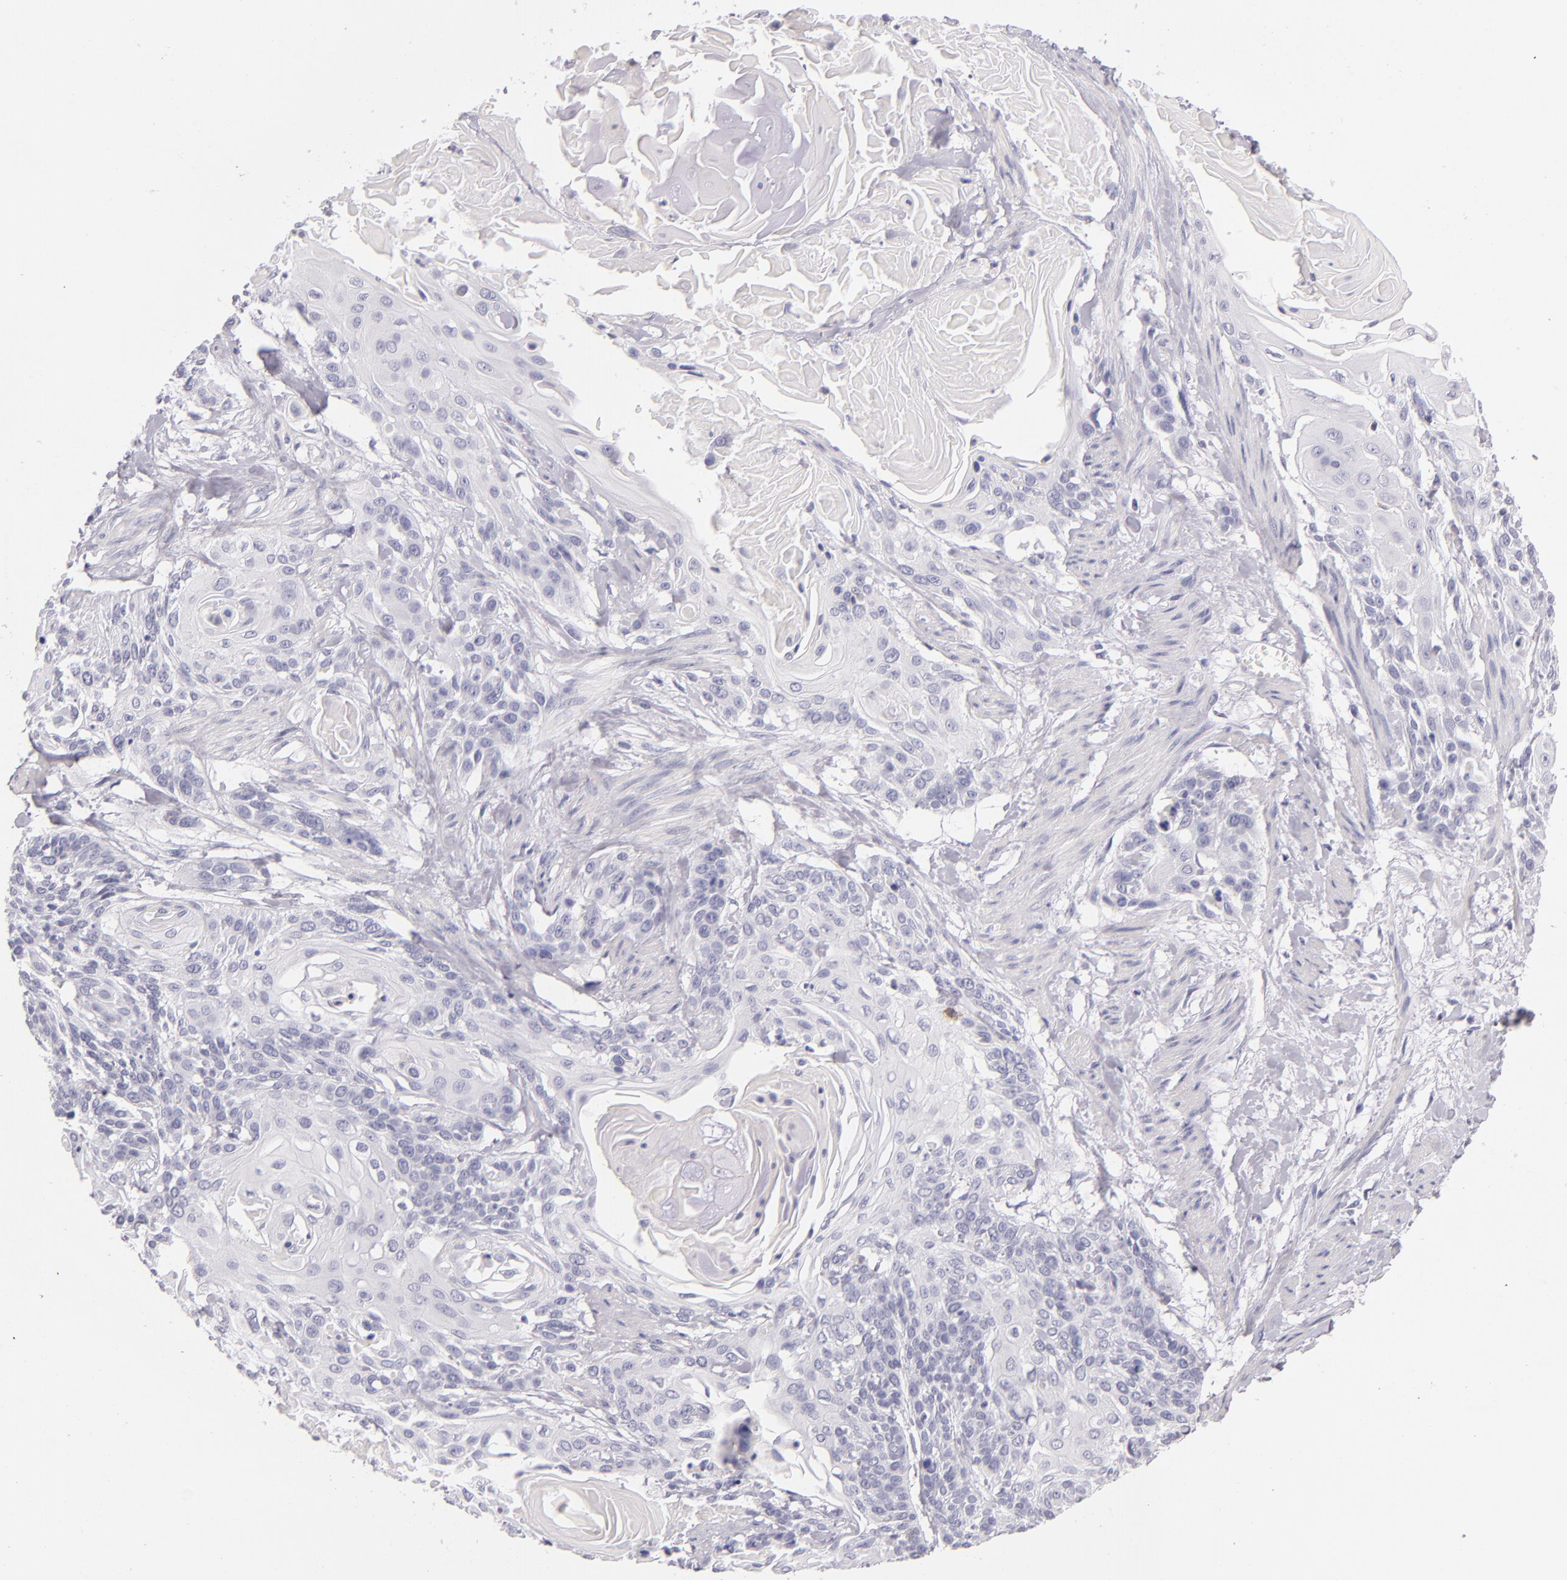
{"staining": {"intensity": "negative", "quantity": "none", "location": "none"}, "tissue": "cervical cancer", "cell_type": "Tumor cells", "image_type": "cancer", "snomed": [{"axis": "morphology", "description": "Squamous cell carcinoma, NOS"}, {"axis": "topography", "description": "Cervix"}], "caption": "Immunohistochemical staining of human cervical cancer reveals no significant expression in tumor cells.", "gene": "CD48", "patient": {"sex": "female", "age": 57}}